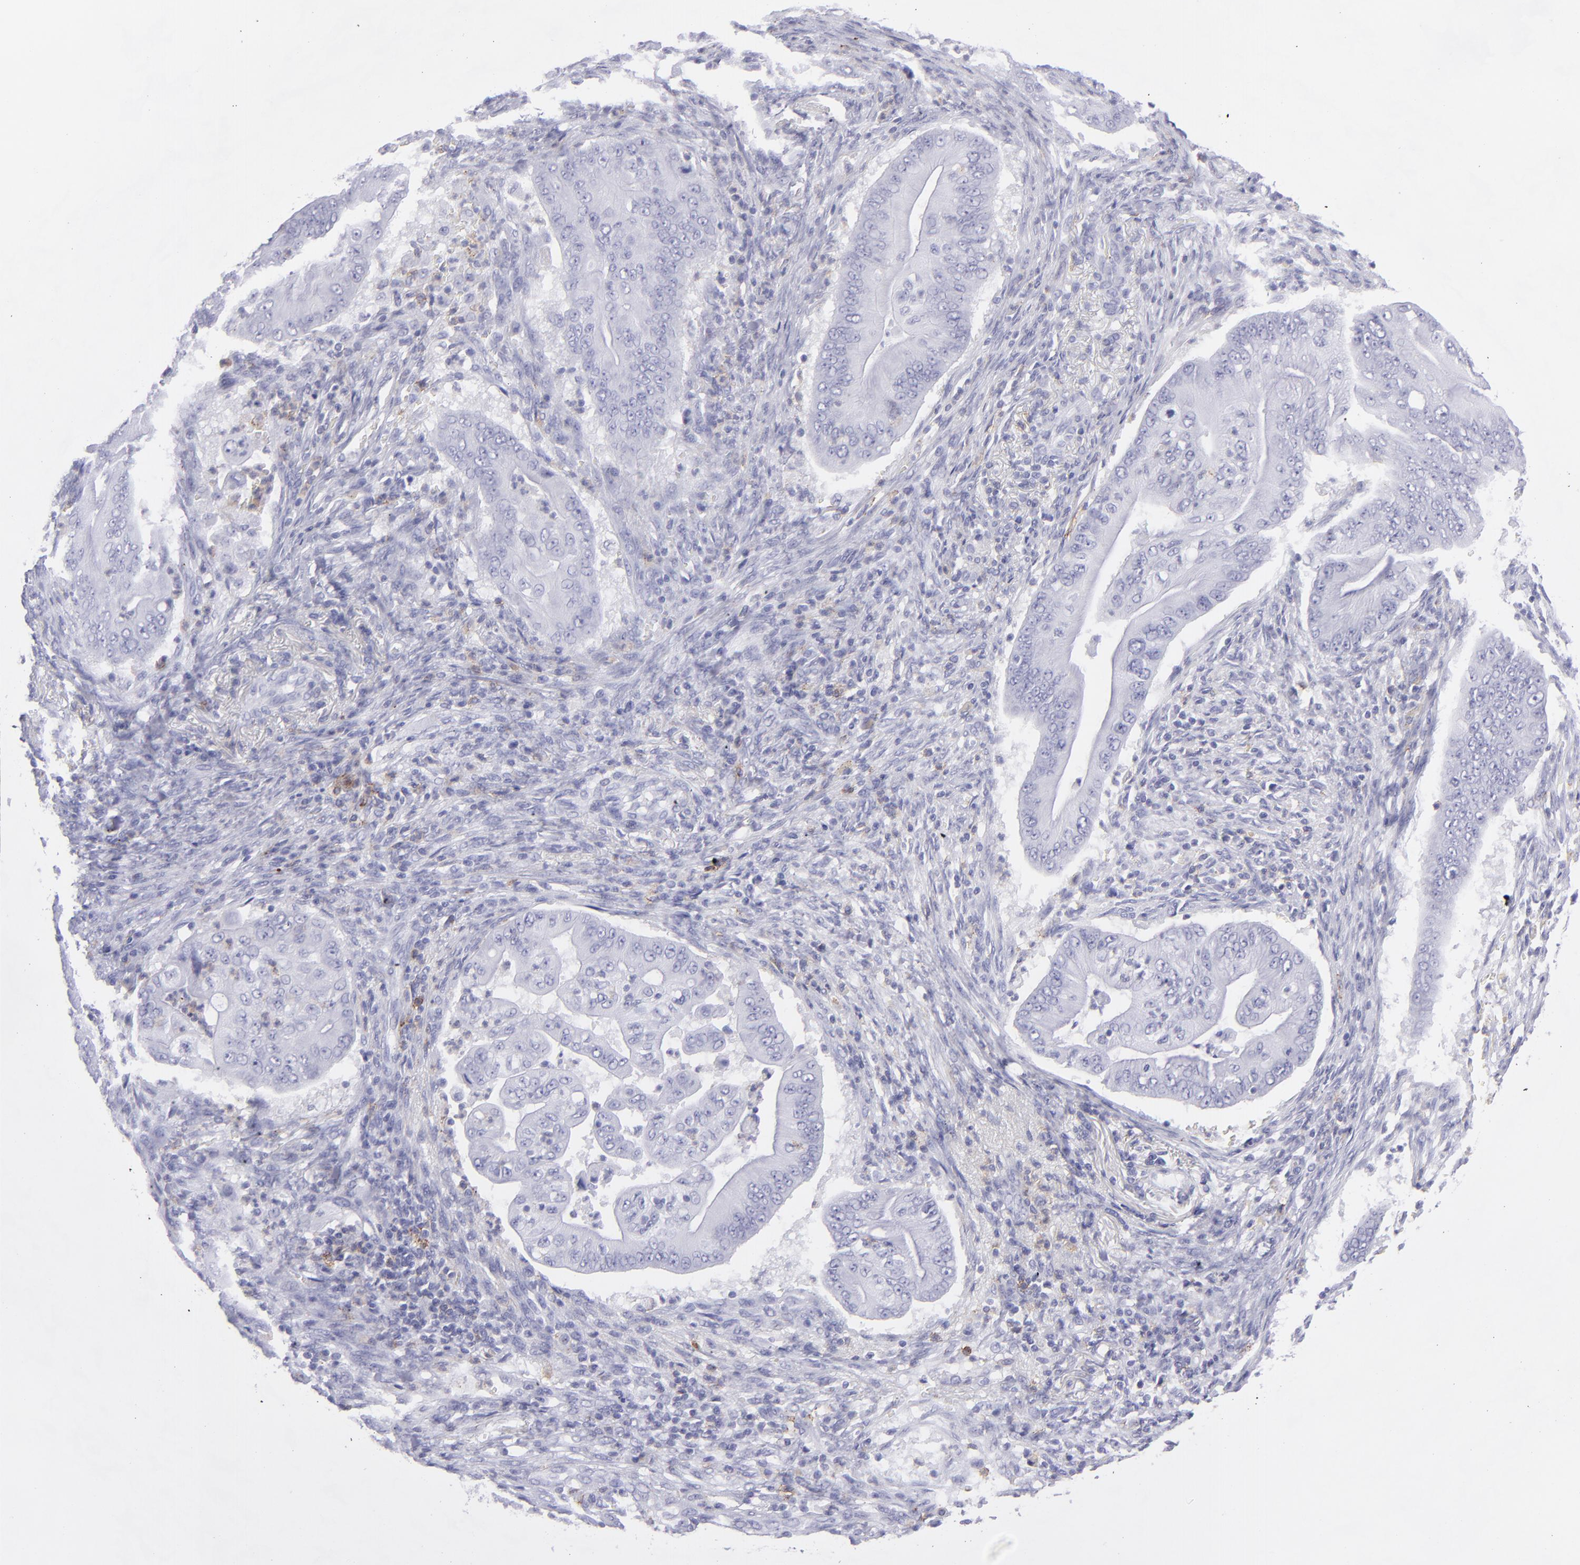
{"staining": {"intensity": "negative", "quantity": "none", "location": "none"}, "tissue": "pancreatic cancer", "cell_type": "Tumor cells", "image_type": "cancer", "snomed": [{"axis": "morphology", "description": "Adenocarcinoma, NOS"}, {"axis": "topography", "description": "Pancreas"}], "caption": "Immunohistochemistry (IHC) image of adenocarcinoma (pancreatic) stained for a protein (brown), which exhibits no positivity in tumor cells.", "gene": "SELPLG", "patient": {"sex": "male", "age": 62}}